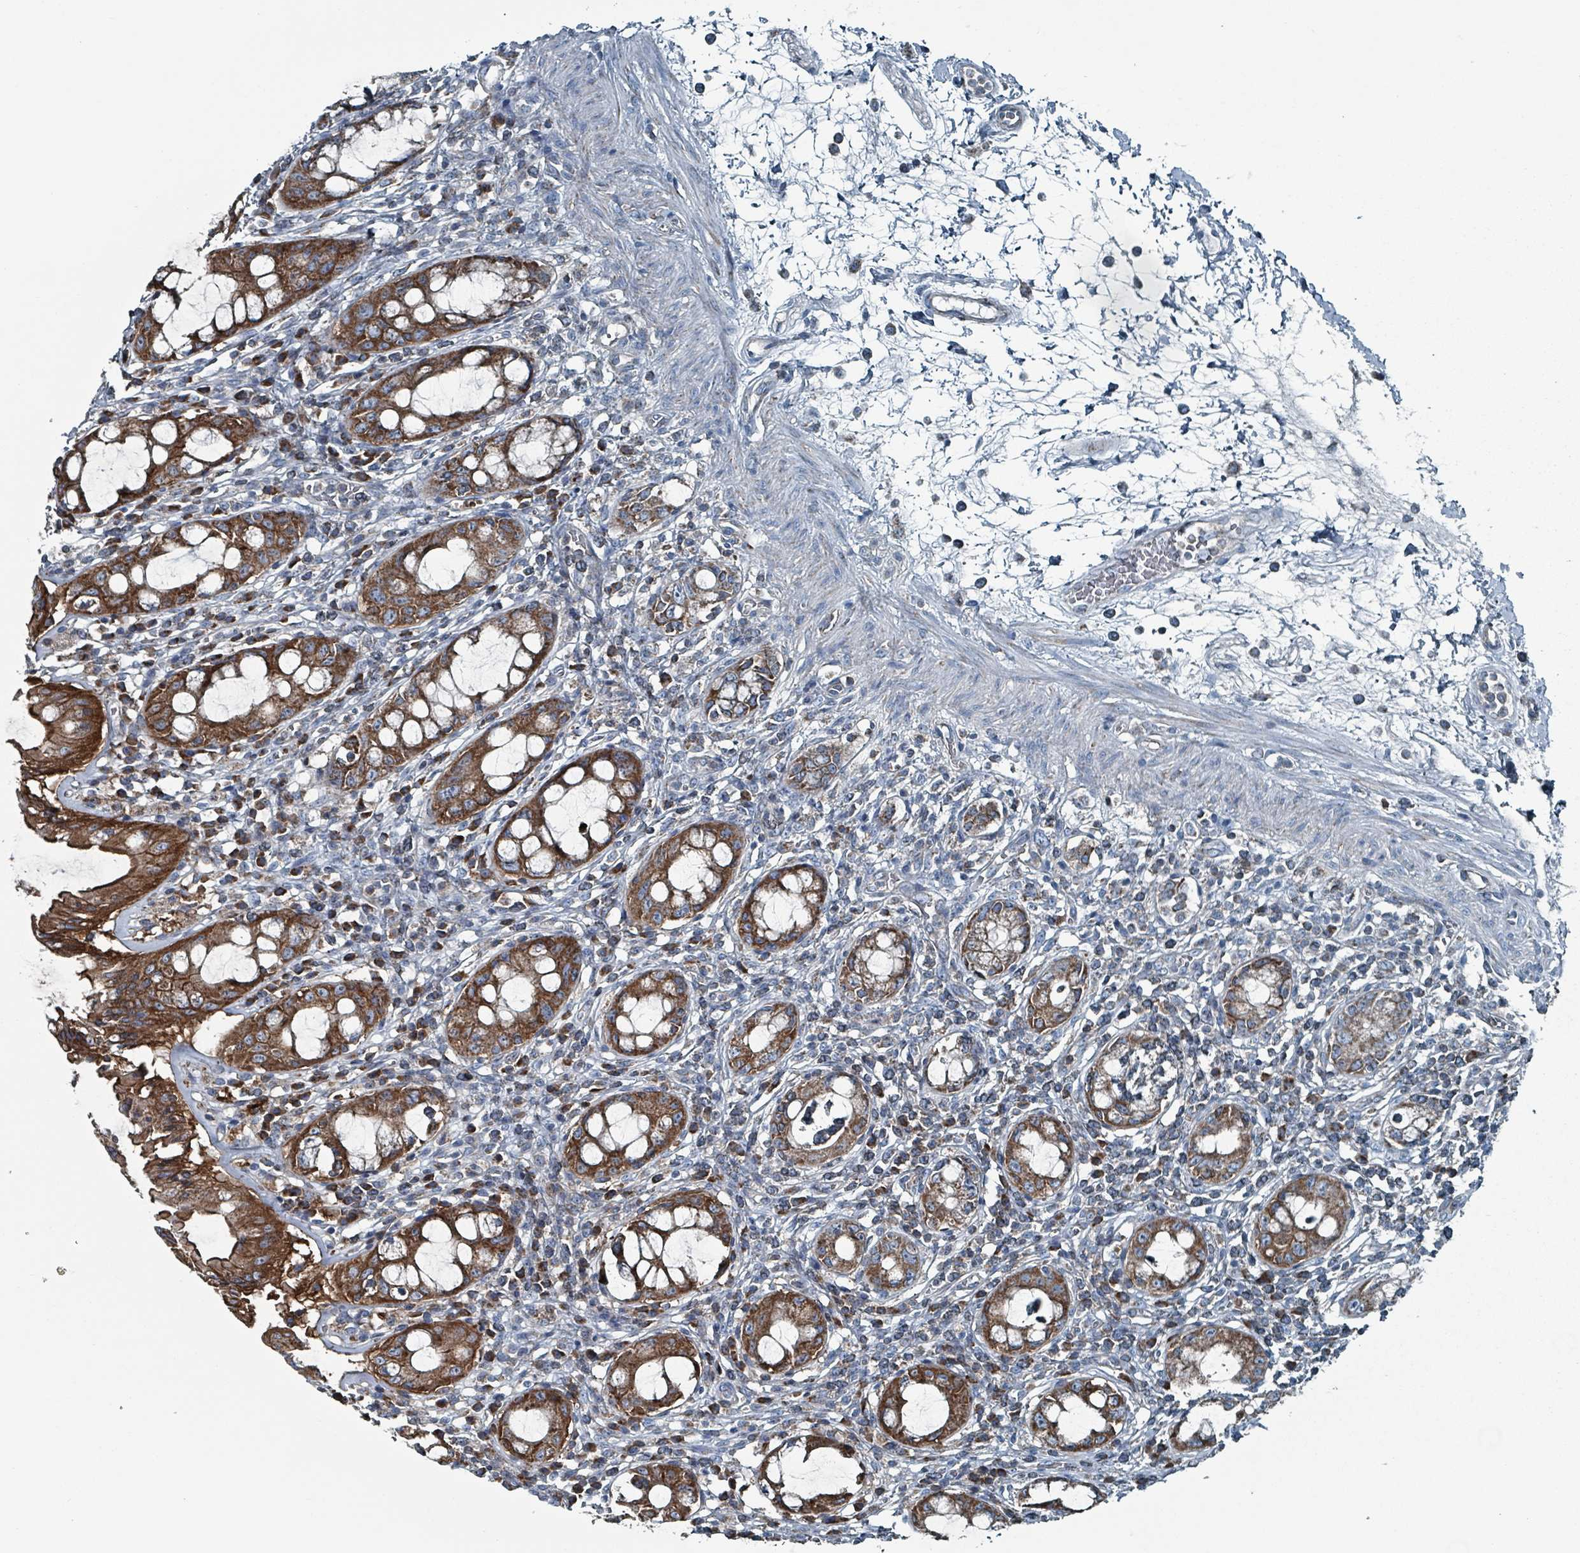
{"staining": {"intensity": "strong", "quantity": ">75%", "location": "cytoplasmic/membranous"}, "tissue": "rectum", "cell_type": "Glandular cells", "image_type": "normal", "snomed": [{"axis": "morphology", "description": "Normal tissue, NOS"}, {"axis": "topography", "description": "Rectum"}], "caption": "A brown stain shows strong cytoplasmic/membranous staining of a protein in glandular cells of benign human rectum.", "gene": "ABHD18", "patient": {"sex": "female", "age": 57}}